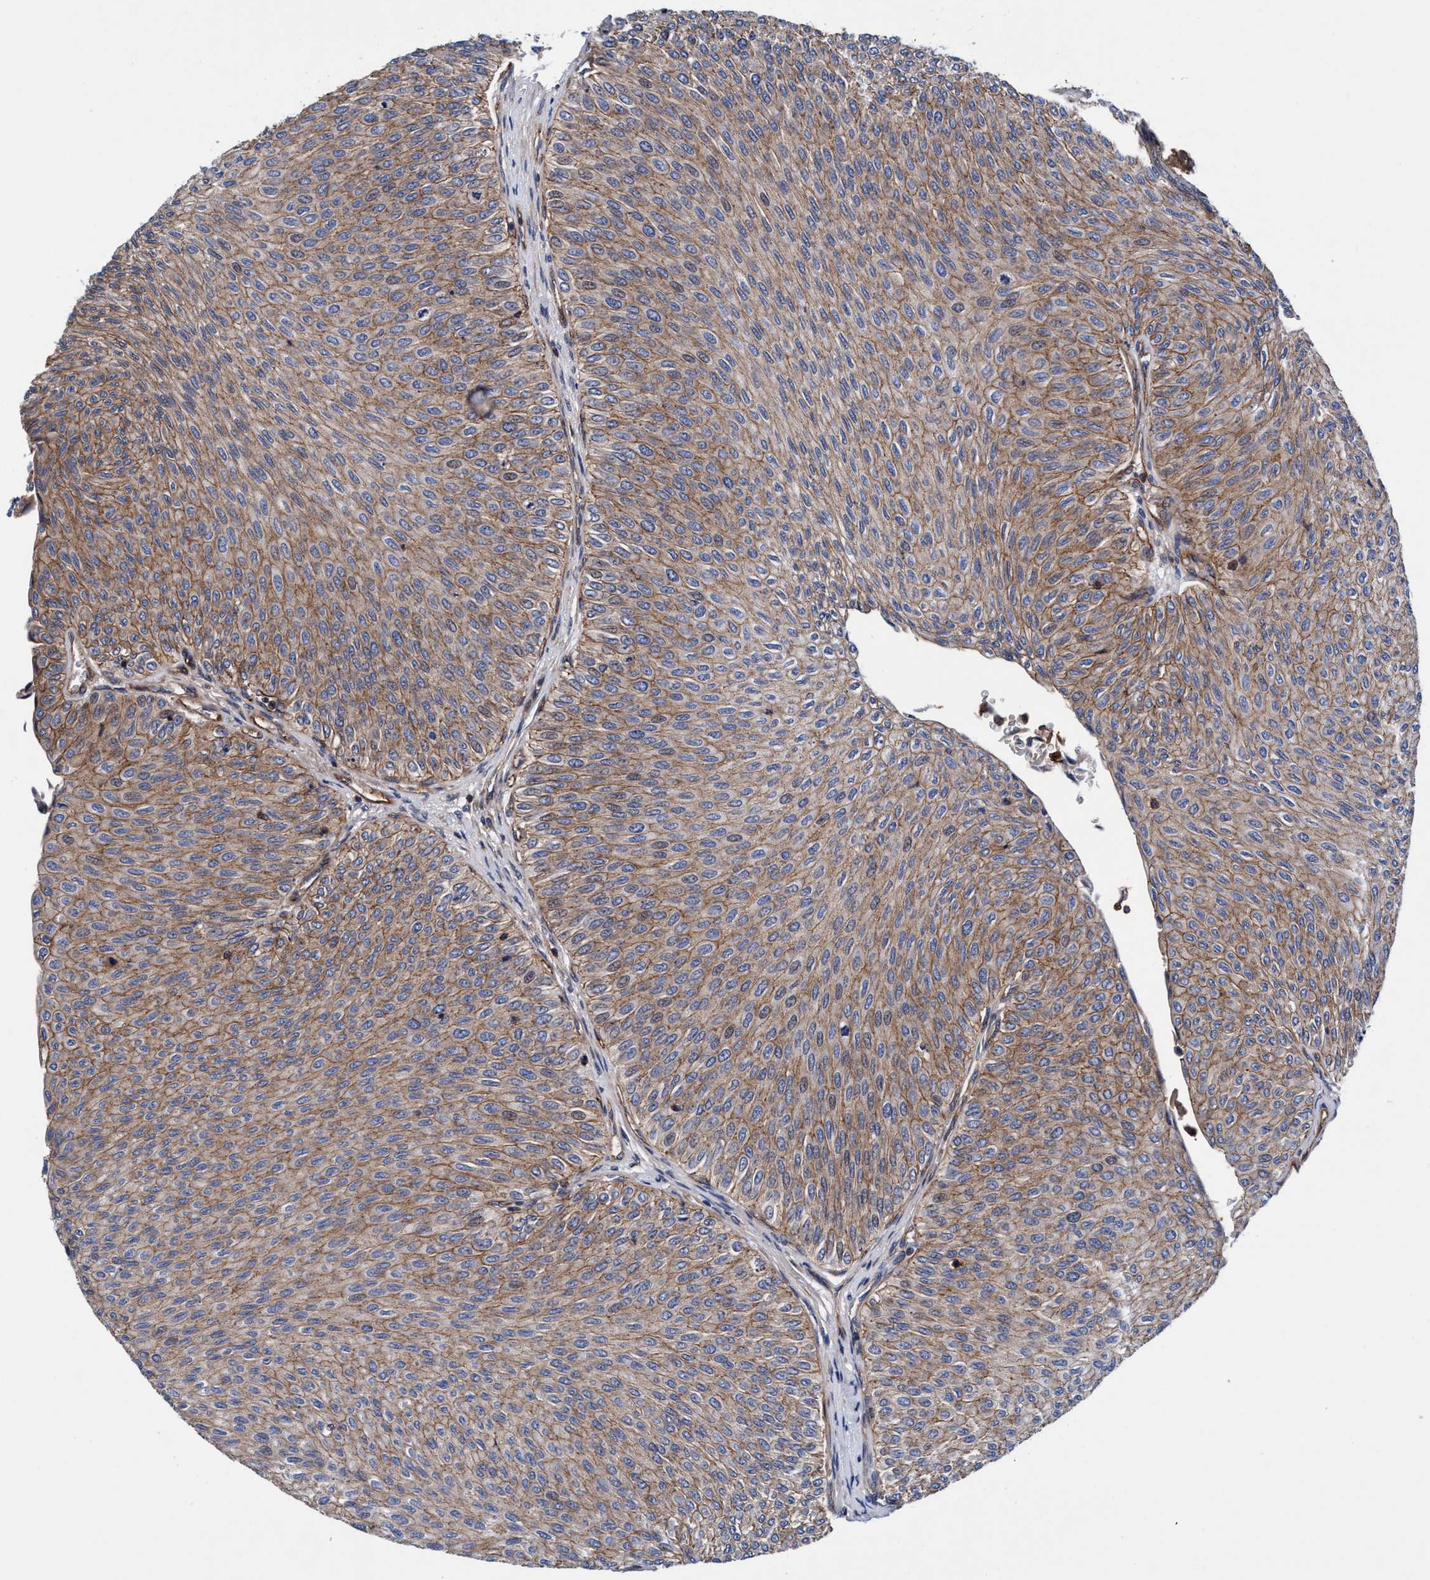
{"staining": {"intensity": "moderate", "quantity": ">75%", "location": "cytoplasmic/membranous"}, "tissue": "urothelial cancer", "cell_type": "Tumor cells", "image_type": "cancer", "snomed": [{"axis": "morphology", "description": "Urothelial carcinoma, Low grade"}, {"axis": "topography", "description": "Urinary bladder"}], "caption": "Approximately >75% of tumor cells in human urothelial cancer display moderate cytoplasmic/membranous protein staining as visualized by brown immunohistochemical staining.", "gene": "MCM3AP", "patient": {"sex": "male", "age": 78}}